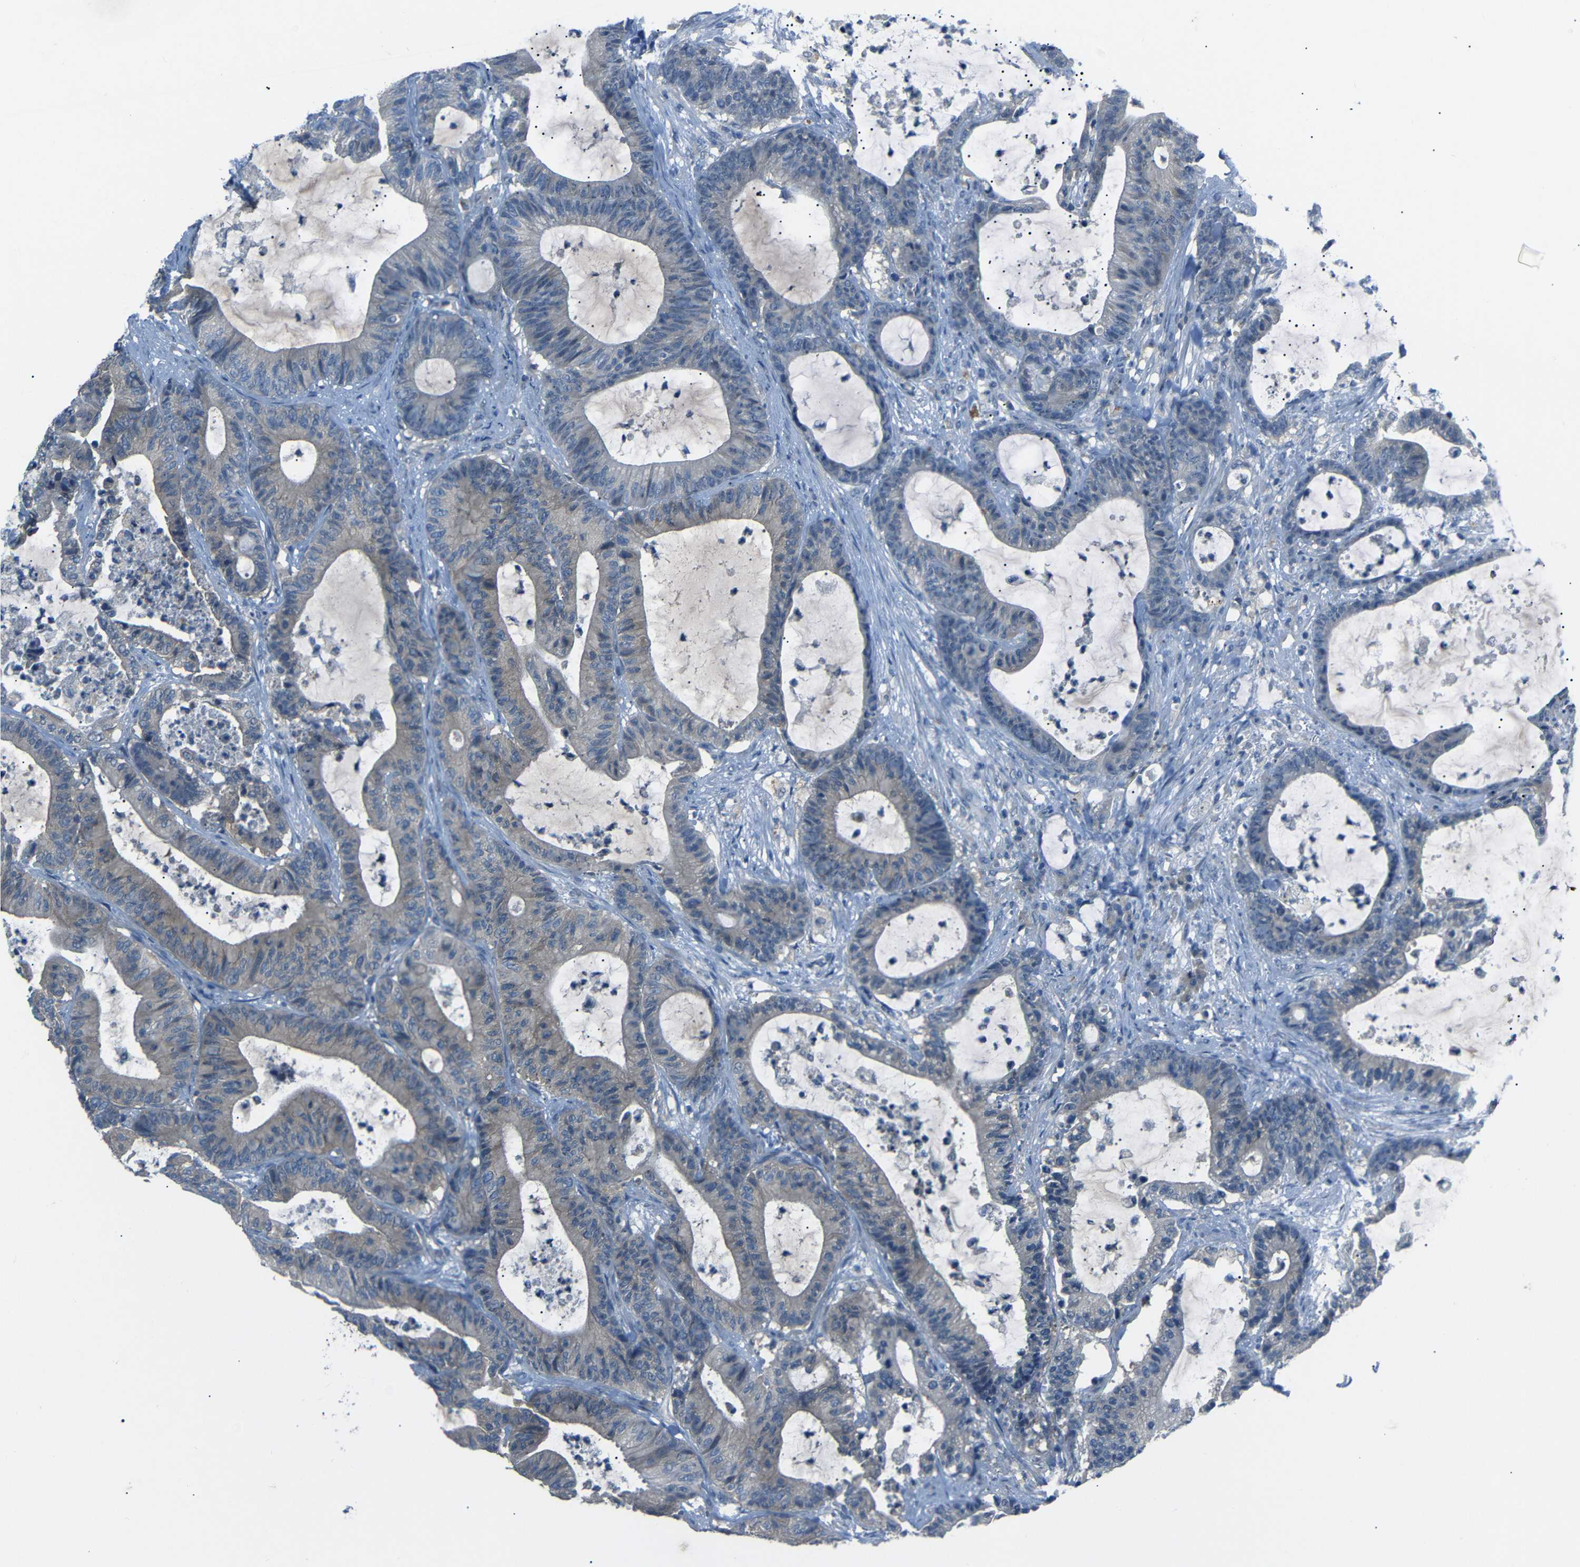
{"staining": {"intensity": "weak", "quantity": ">75%", "location": "cytoplasmic/membranous"}, "tissue": "colorectal cancer", "cell_type": "Tumor cells", "image_type": "cancer", "snomed": [{"axis": "morphology", "description": "Adenocarcinoma, NOS"}, {"axis": "topography", "description": "Colon"}], "caption": "Protein expression analysis of colorectal adenocarcinoma shows weak cytoplasmic/membranous expression in about >75% of tumor cells.", "gene": "C6orf89", "patient": {"sex": "female", "age": 84}}